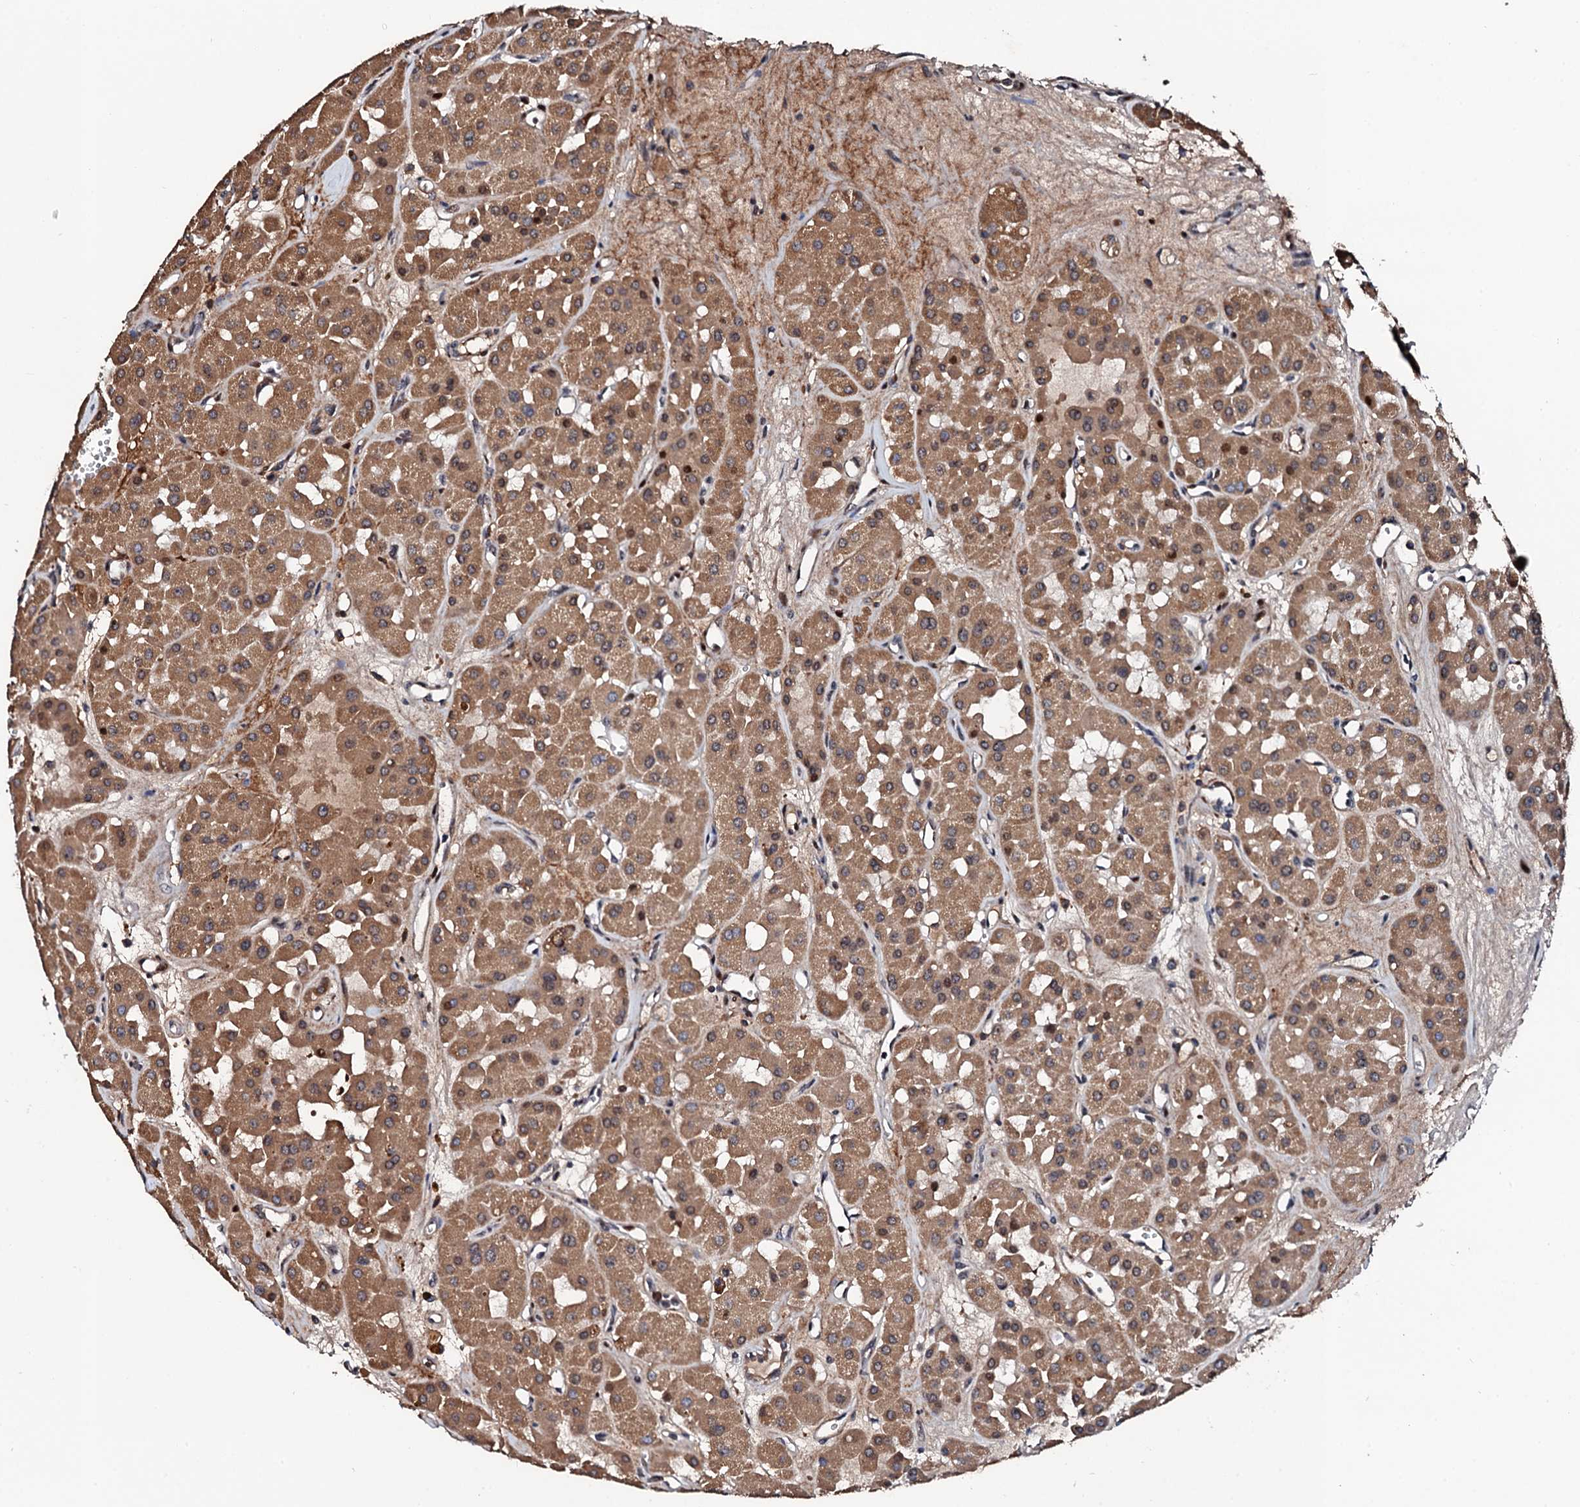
{"staining": {"intensity": "moderate", "quantity": ">75%", "location": "cytoplasmic/membranous"}, "tissue": "renal cancer", "cell_type": "Tumor cells", "image_type": "cancer", "snomed": [{"axis": "morphology", "description": "Carcinoma, NOS"}, {"axis": "topography", "description": "Kidney"}], "caption": "Moderate cytoplasmic/membranous expression for a protein is present in about >75% of tumor cells of renal cancer using immunohistochemistry.", "gene": "KIF18A", "patient": {"sex": "female", "age": 75}}